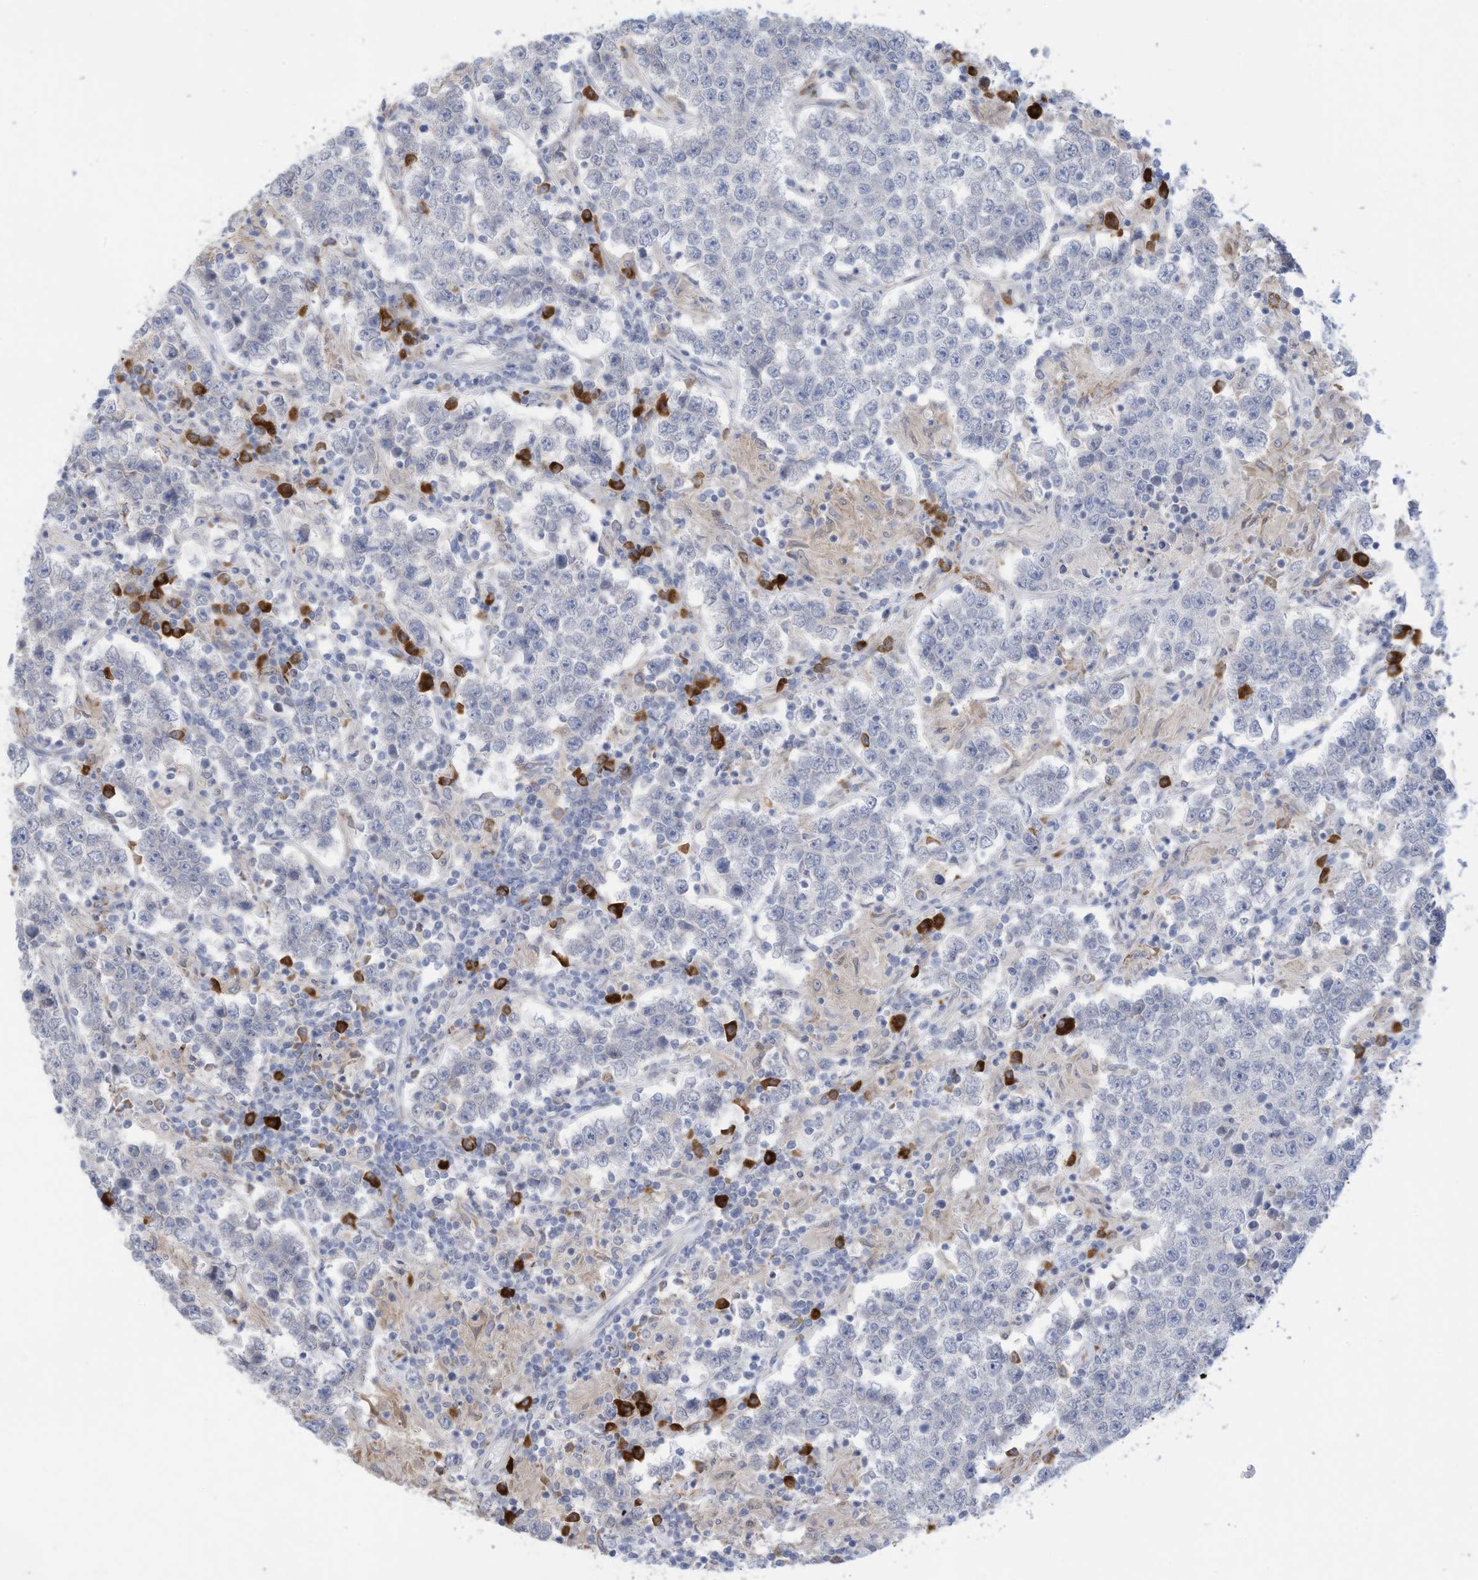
{"staining": {"intensity": "negative", "quantity": "none", "location": "none"}, "tissue": "testis cancer", "cell_type": "Tumor cells", "image_type": "cancer", "snomed": [{"axis": "morphology", "description": "Normal tissue, NOS"}, {"axis": "morphology", "description": "Urothelial carcinoma, High grade"}, {"axis": "morphology", "description": "Seminoma, NOS"}, {"axis": "morphology", "description": "Carcinoma, Embryonal, NOS"}, {"axis": "topography", "description": "Urinary bladder"}, {"axis": "topography", "description": "Testis"}], "caption": "Protein analysis of embryonal carcinoma (testis) displays no significant expression in tumor cells. Brightfield microscopy of immunohistochemistry (IHC) stained with DAB (3,3'-diaminobenzidine) (brown) and hematoxylin (blue), captured at high magnification.", "gene": "ZNF292", "patient": {"sex": "male", "age": 41}}